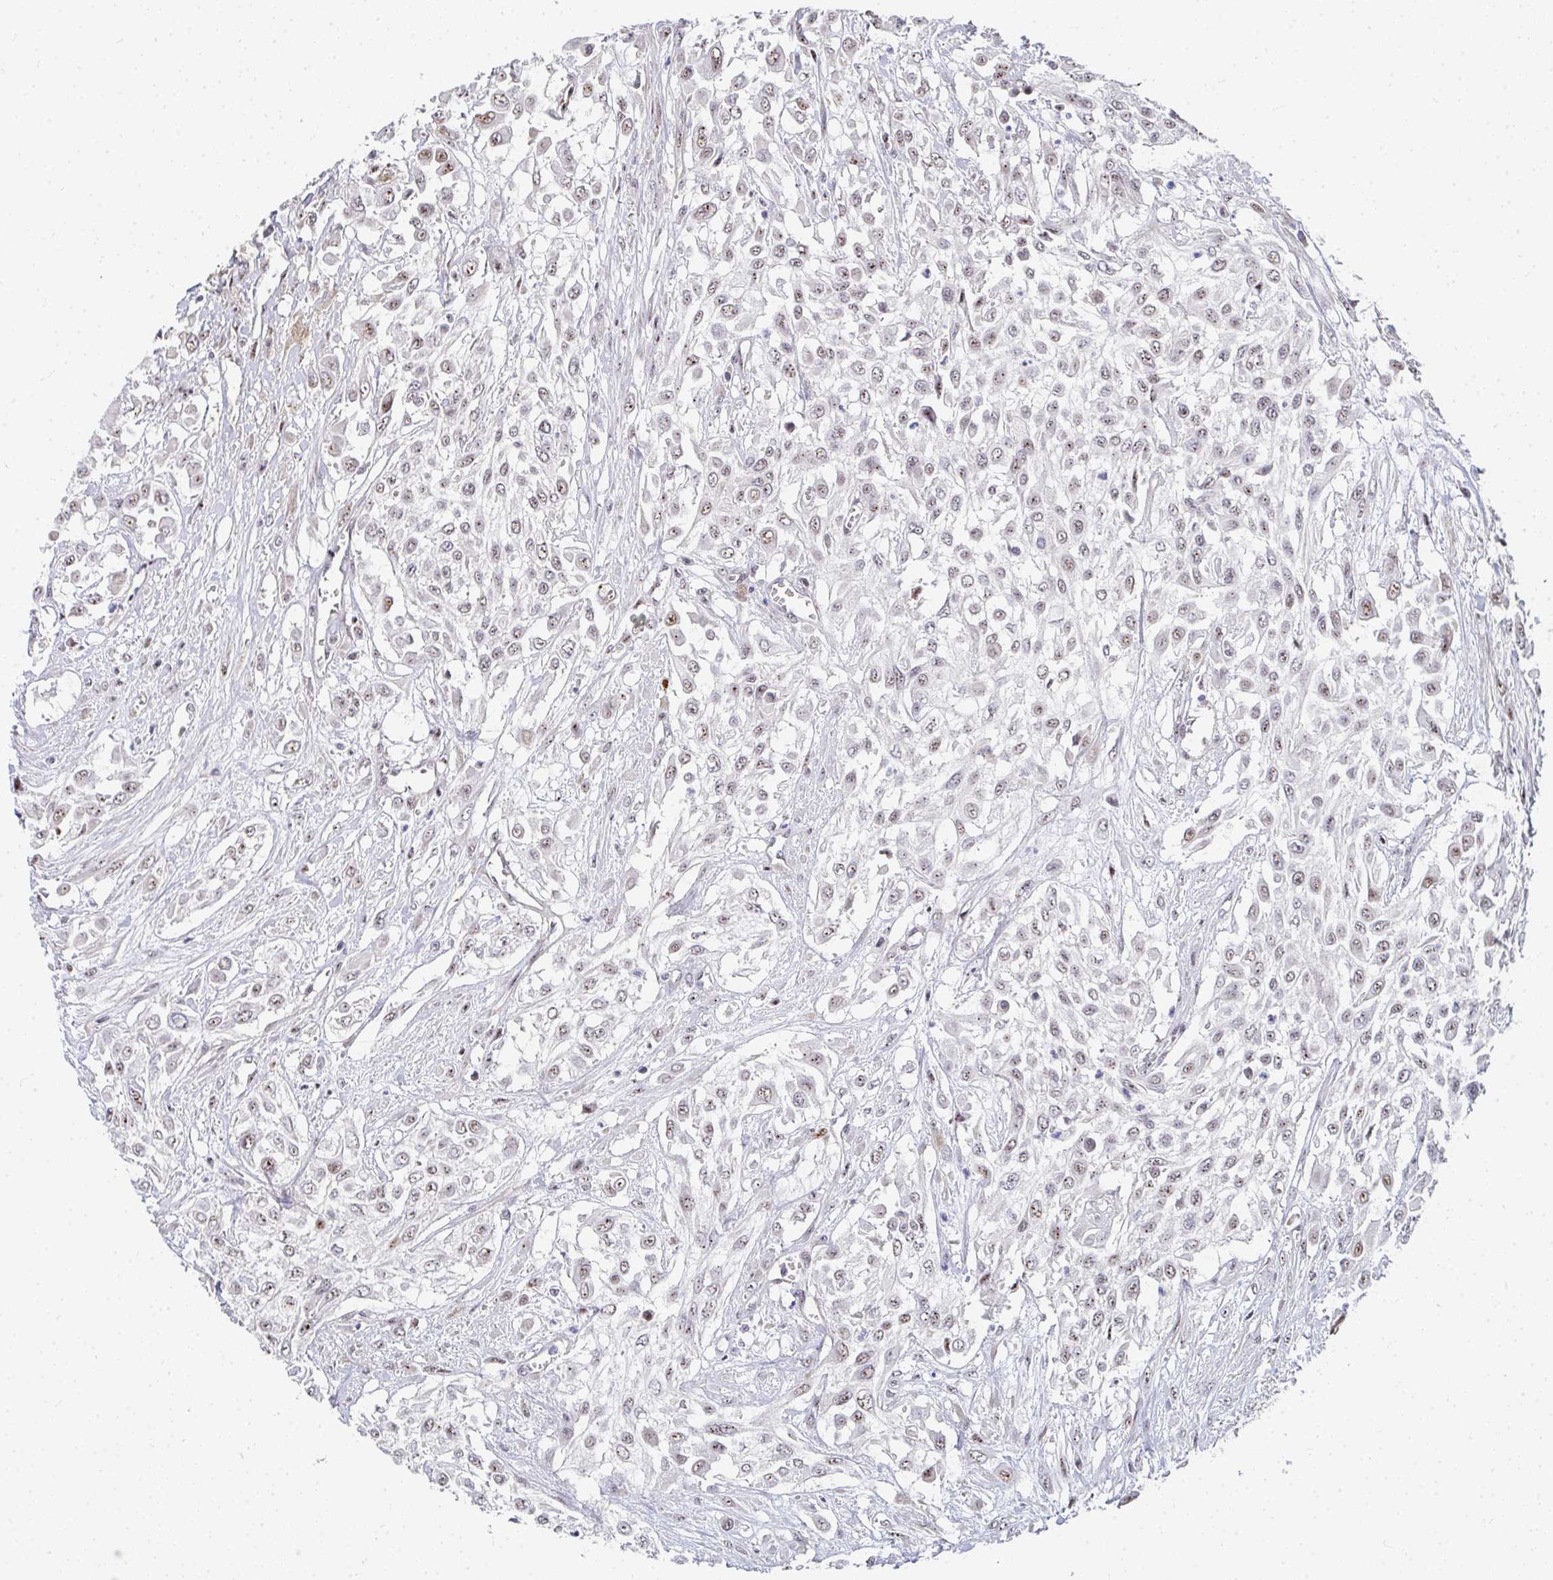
{"staining": {"intensity": "weak", "quantity": ">75%", "location": "nuclear"}, "tissue": "urothelial cancer", "cell_type": "Tumor cells", "image_type": "cancer", "snomed": [{"axis": "morphology", "description": "Urothelial carcinoma, High grade"}, {"axis": "topography", "description": "Urinary bladder"}], "caption": "High-magnification brightfield microscopy of urothelial cancer stained with DAB (3,3'-diaminobenzidine) (brown) and counterstained with hematoxylin (blue). tumor cells exhibit weak nuclear expression is appreciated in approximately>75% of cells.", "gene": "ZIC3", "patient": {"sex": "male", "age": 57}}